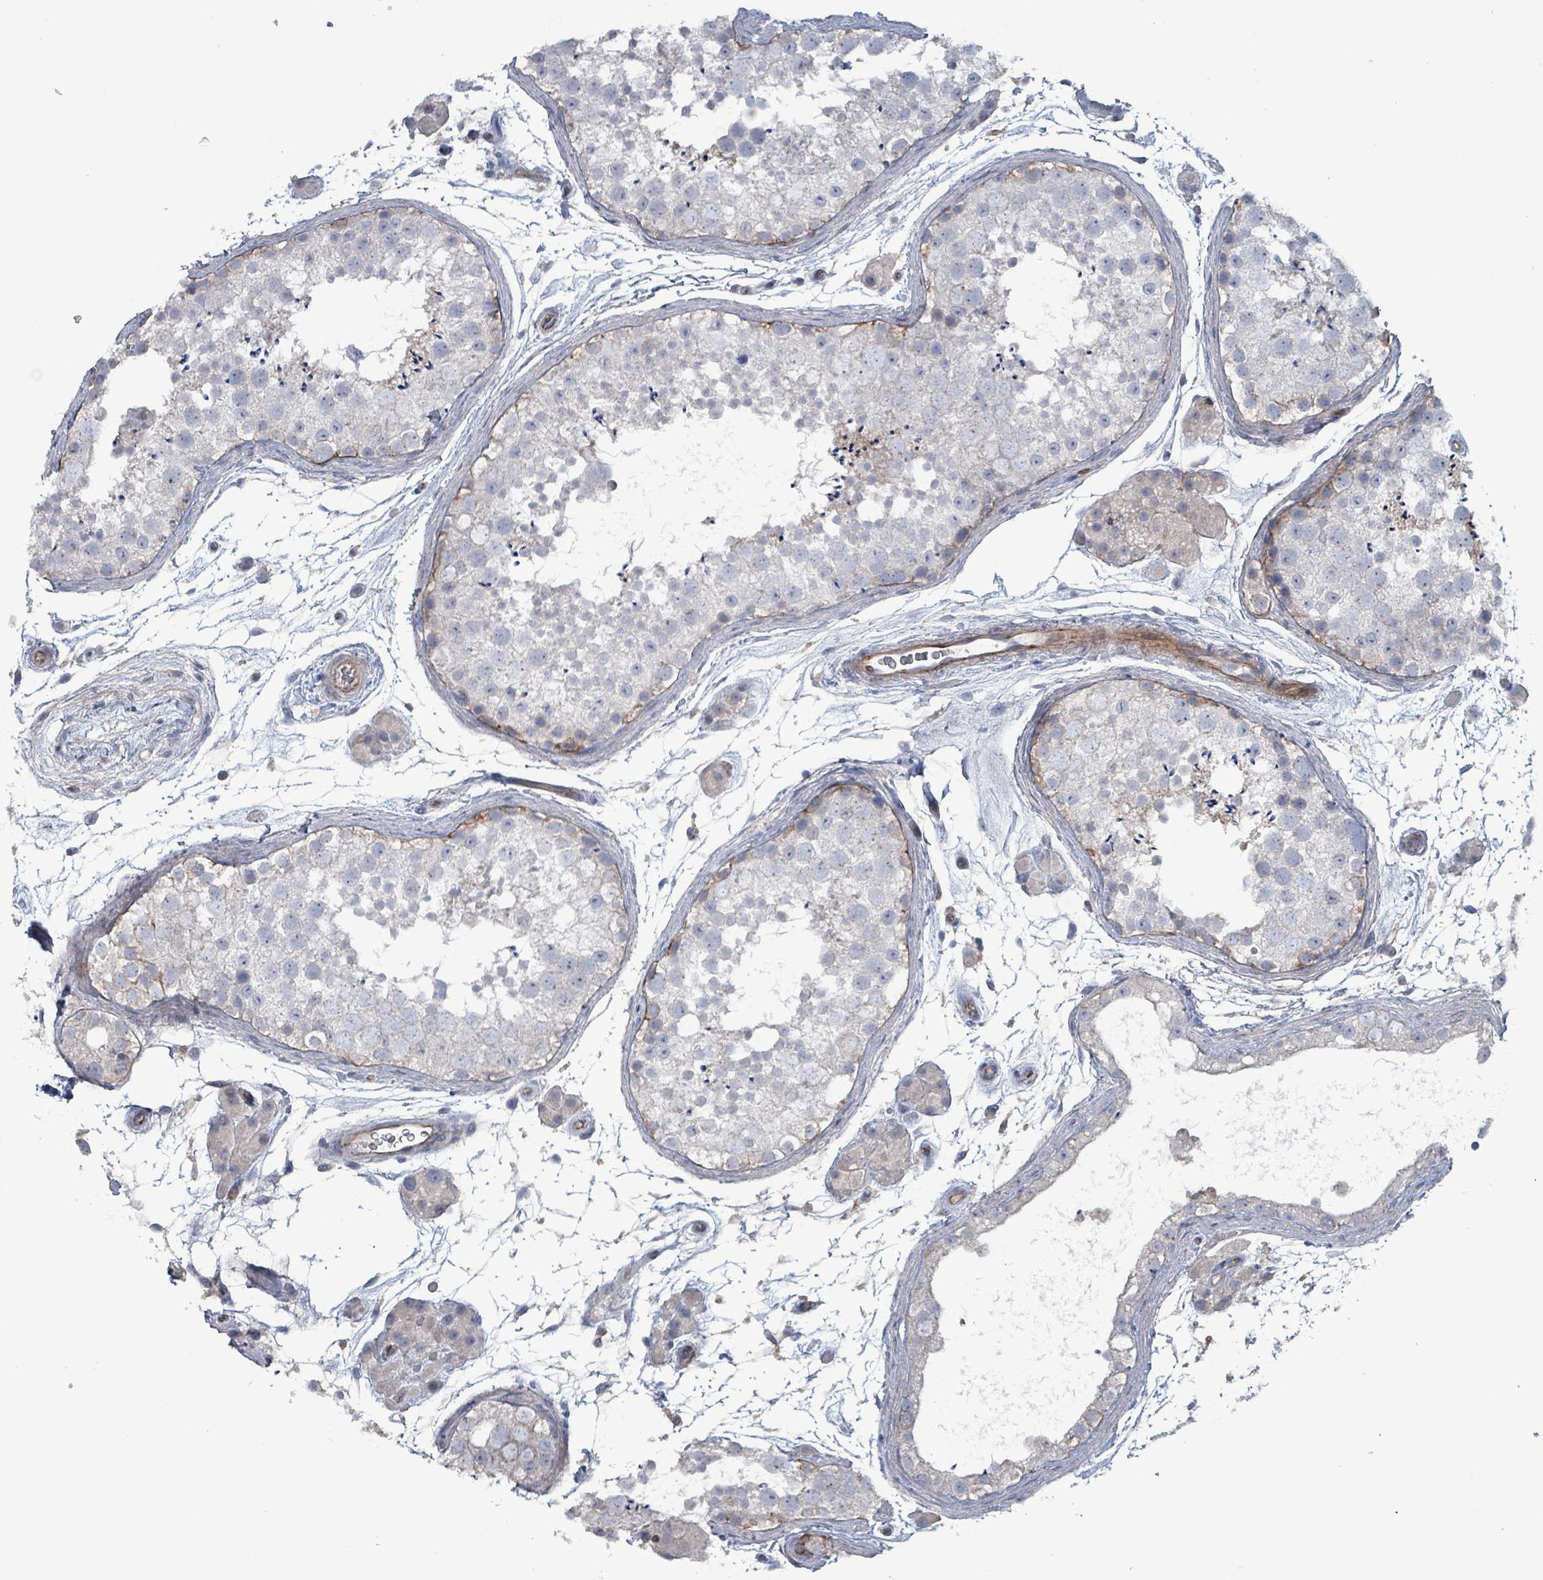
{"staining": {"intensity": "negative", "quantity": "none", "location": "none"}, "tissue": "testis", "cell_type": "Cells in seminiferous ducts", "image_type": "normal", "snomed": [{"axis": "morphology", "description": "Normal tissue, NOS"}, {"axis": "topography", "description": "Testis"}], "caption": "IHC of benign testis exhibits no expression in cells in seminiferous ducts. (DAB (3,3'-diaminobenzidine) IHC visualized using brightfield microscopy, high magnification).", "gene": "TAAR5", "patient": {"sex": "male", "age": 41}}